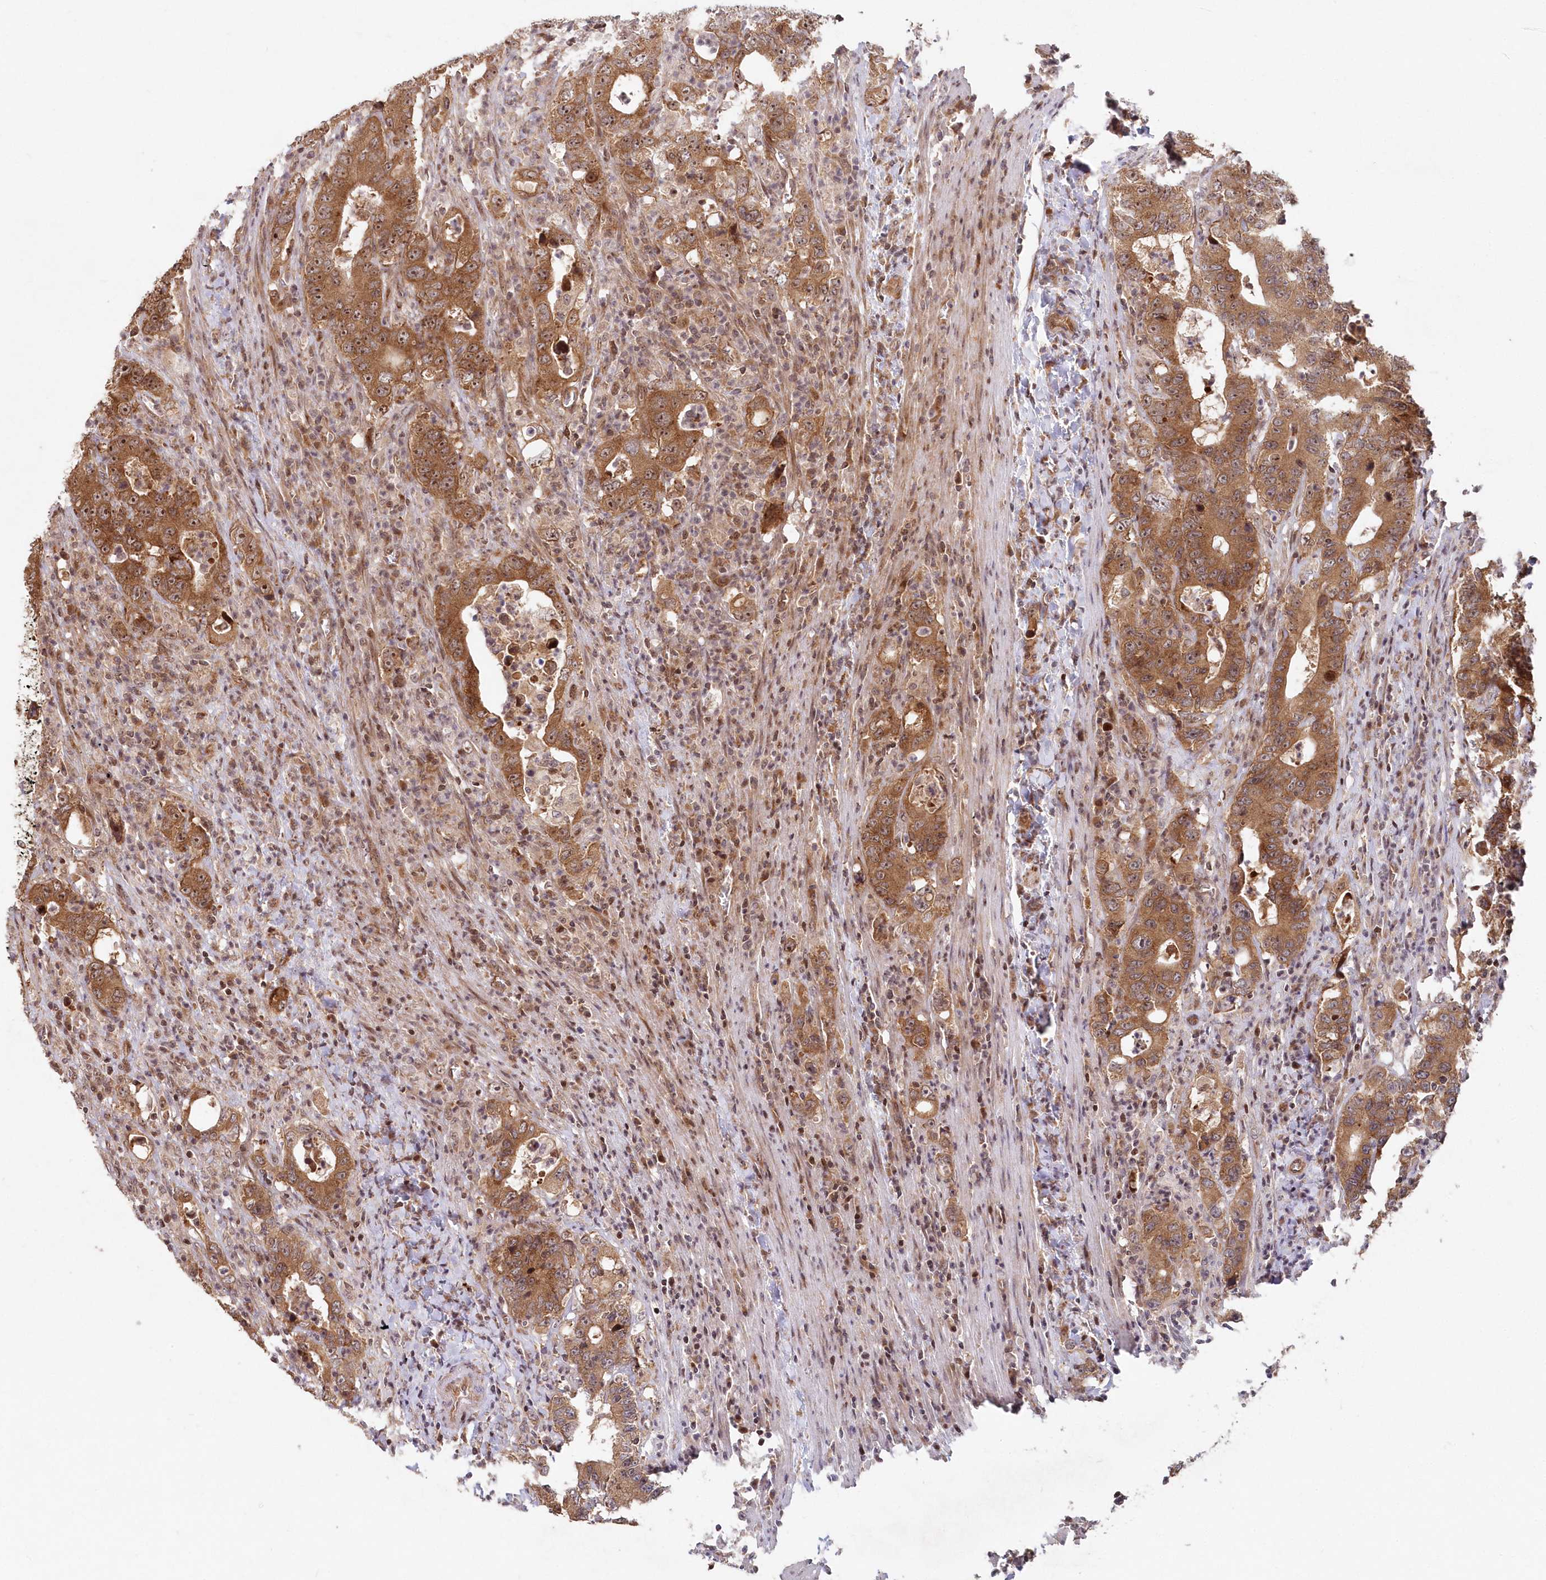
{"staining": {"intensity": "moderate", "quantity": ">75%", "location": "cytoplasmic/membranous,nuclear"}, "tissue": "colorectal cancer", "cell_type": "Tumor cells", "image_type": "cancer", "snomed": [{"axis": "morphology", "description": "Adenocarcinoma, NOS"}, {"axis": "topography", "description": "Colon"}], "caption": "Immunohistochemistry (IHC) of colorectal adenocarcinoma reveals medium levels of moderate cytoplasmic/membranous and nuclear positivity in about >75% of tumor cells.", "gene": "SERINC1", "patient": {"sex": "female", "age": 75}}